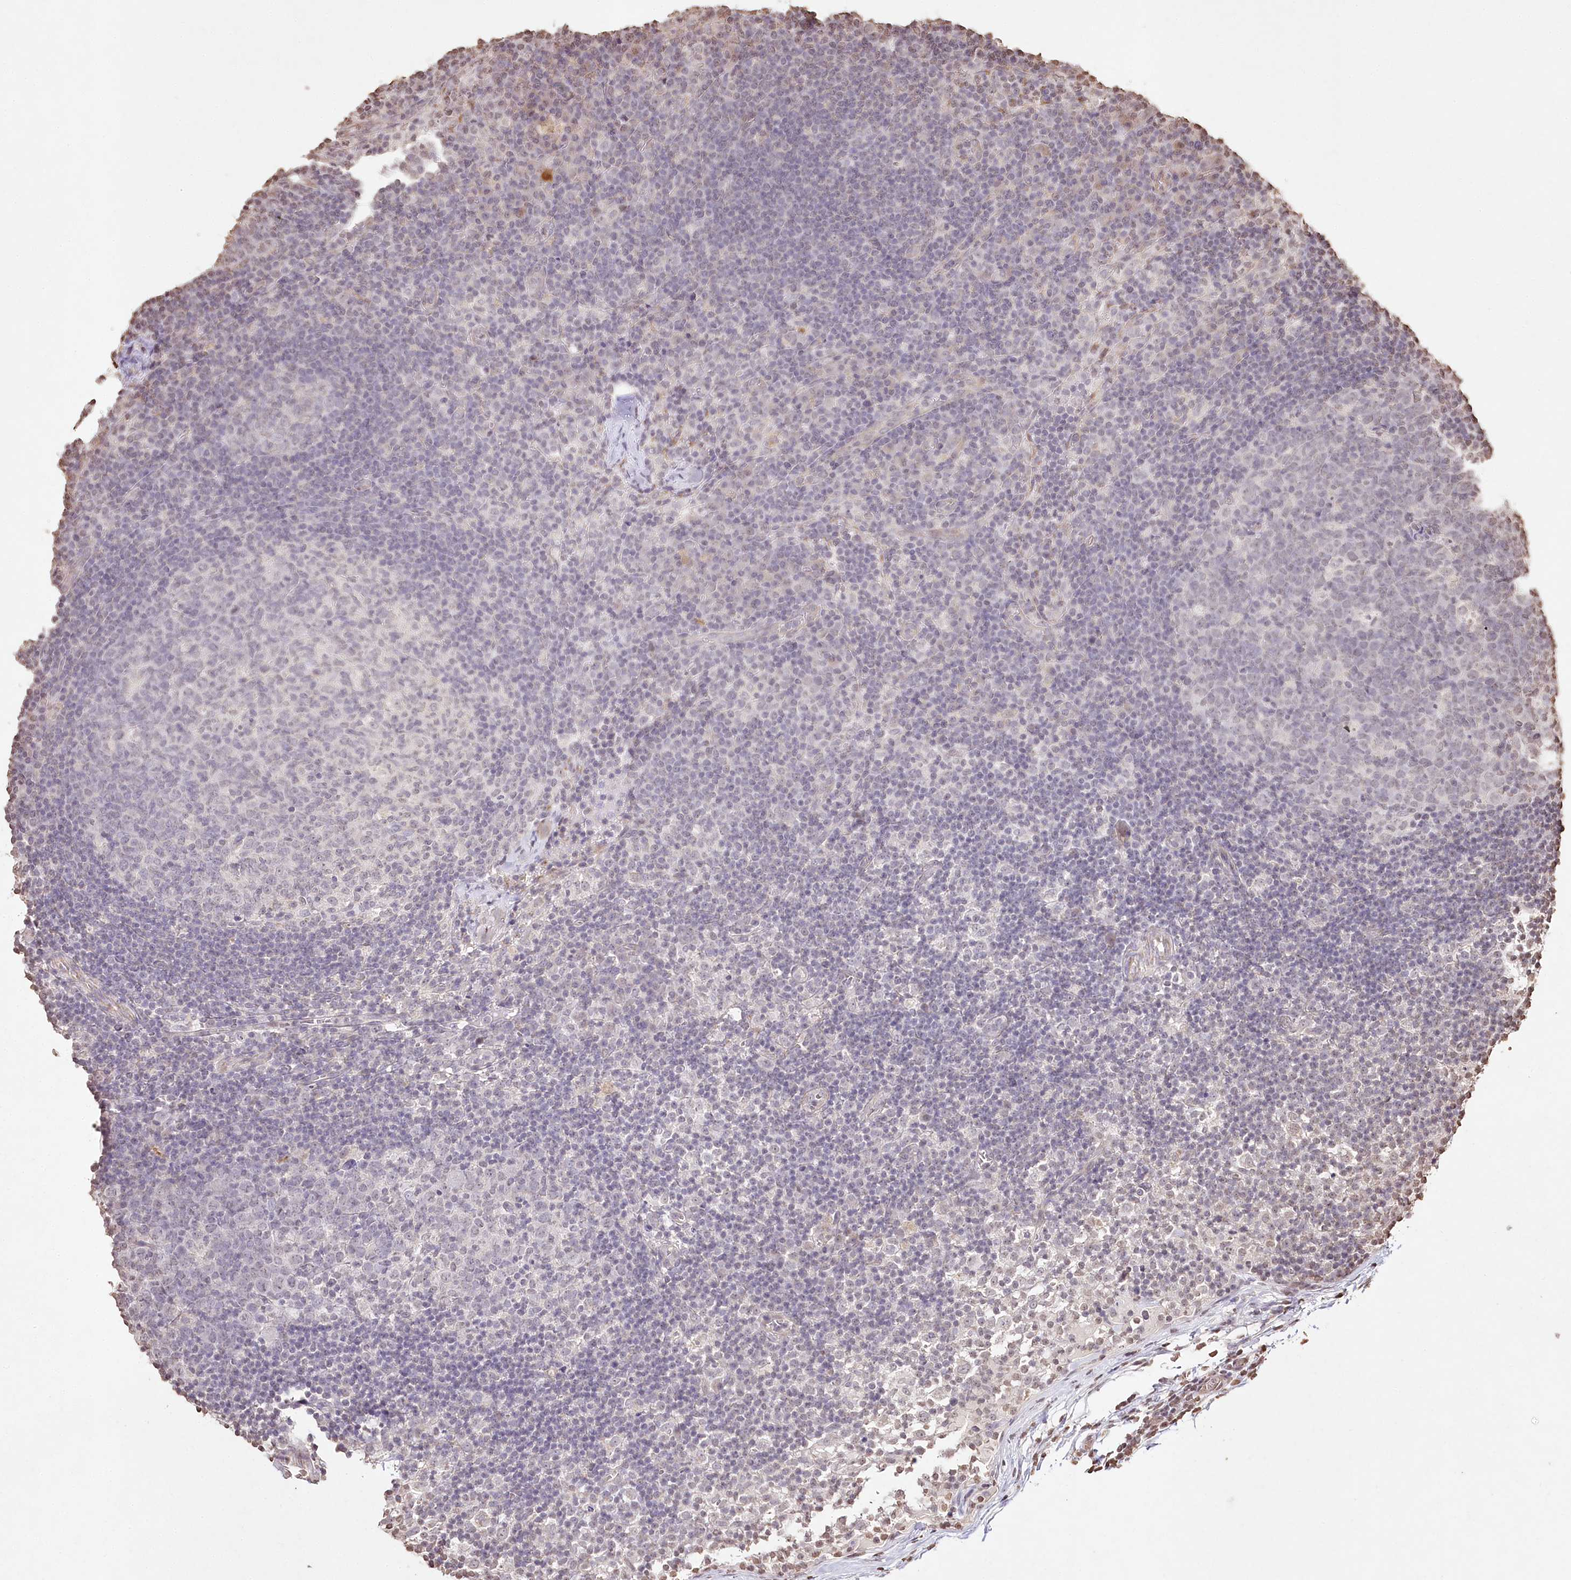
{"staining": {"intensity": "negative", "quantity": "none", "location": "none"}, "tissue": "lymph node", "cell_type": "Germinal center cells", "image_type": "normal", "snomed": [{"axis": "morphology", "description": "Normal tissue, NOS"}, {"axis": "morphology", "description": "Inflammation, NOS"}, {"axis": "topography", "description": "Lymph node"}], "caption": "A micrograph of human lymph node is negative for staining in germinal center cells. (DAB (3,3'-diaminobenzidine) immunohistochemistry (IHC) visualized using brightfield microscopy, high magnification).", "gene": "DMXL1", "patient": {"sex": "male", "age": 55}}